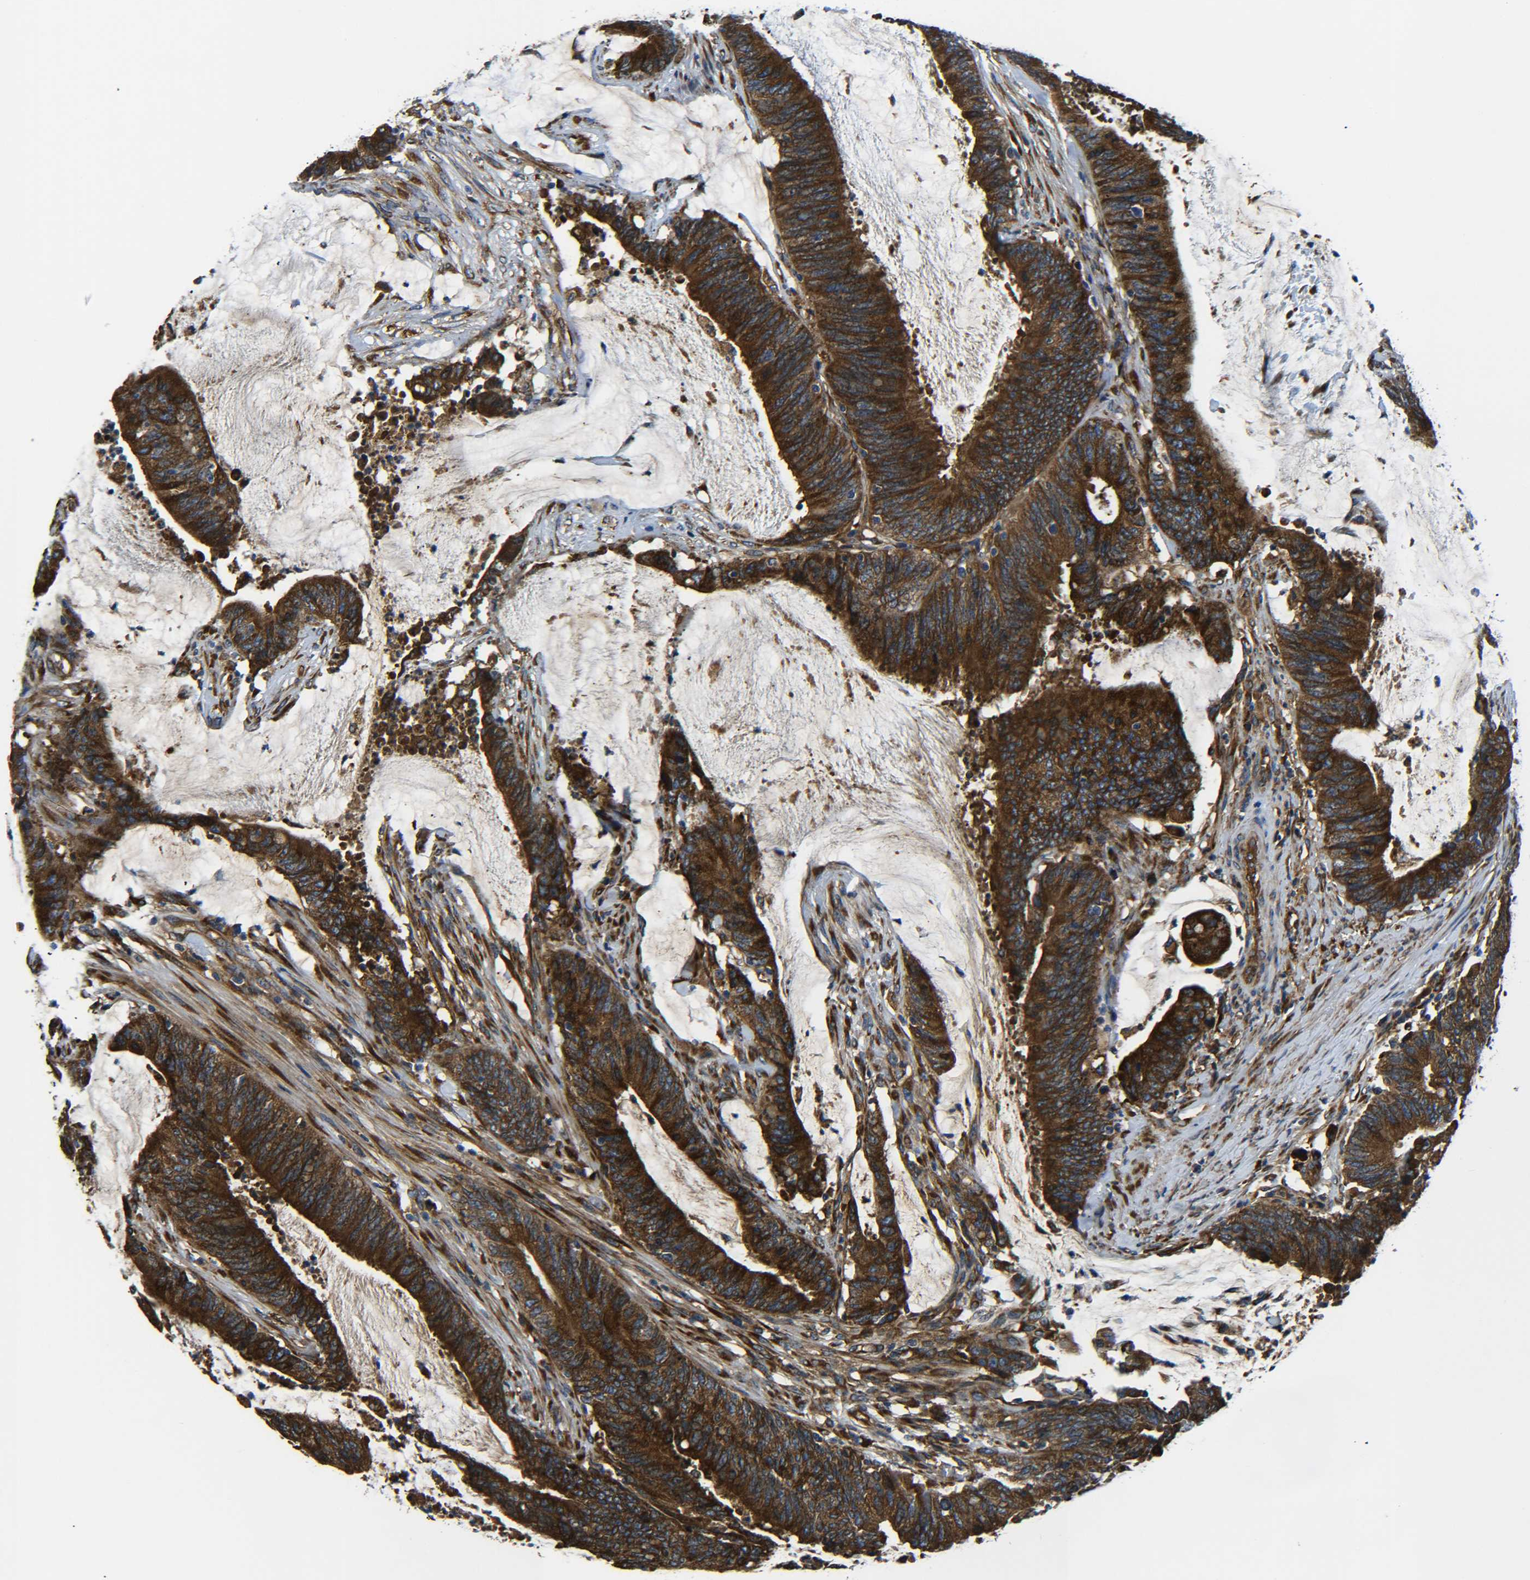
{"staining": {"intensity": "strong", "quantity": ">75%", "location": "cytoplasmic/membranous"}, "tissue": "colorectal cancer", "cell_type": "Tumor cells", "image_type": "cancer", "snomed": [{"axis": "morphology", "description": "Adenocarcinoma, NOS"}, {"axis": "topography", "description": "Rectum"}], "caption": "Immunohistochemical staining of colorectal cancer (adenocarcinoma) demonstrates high levels of strong cytoplasmic/membranous positivity in about >75% of tumor cells.", "gene": "PREB", "patient": {"sex": "female", "age": 66}}